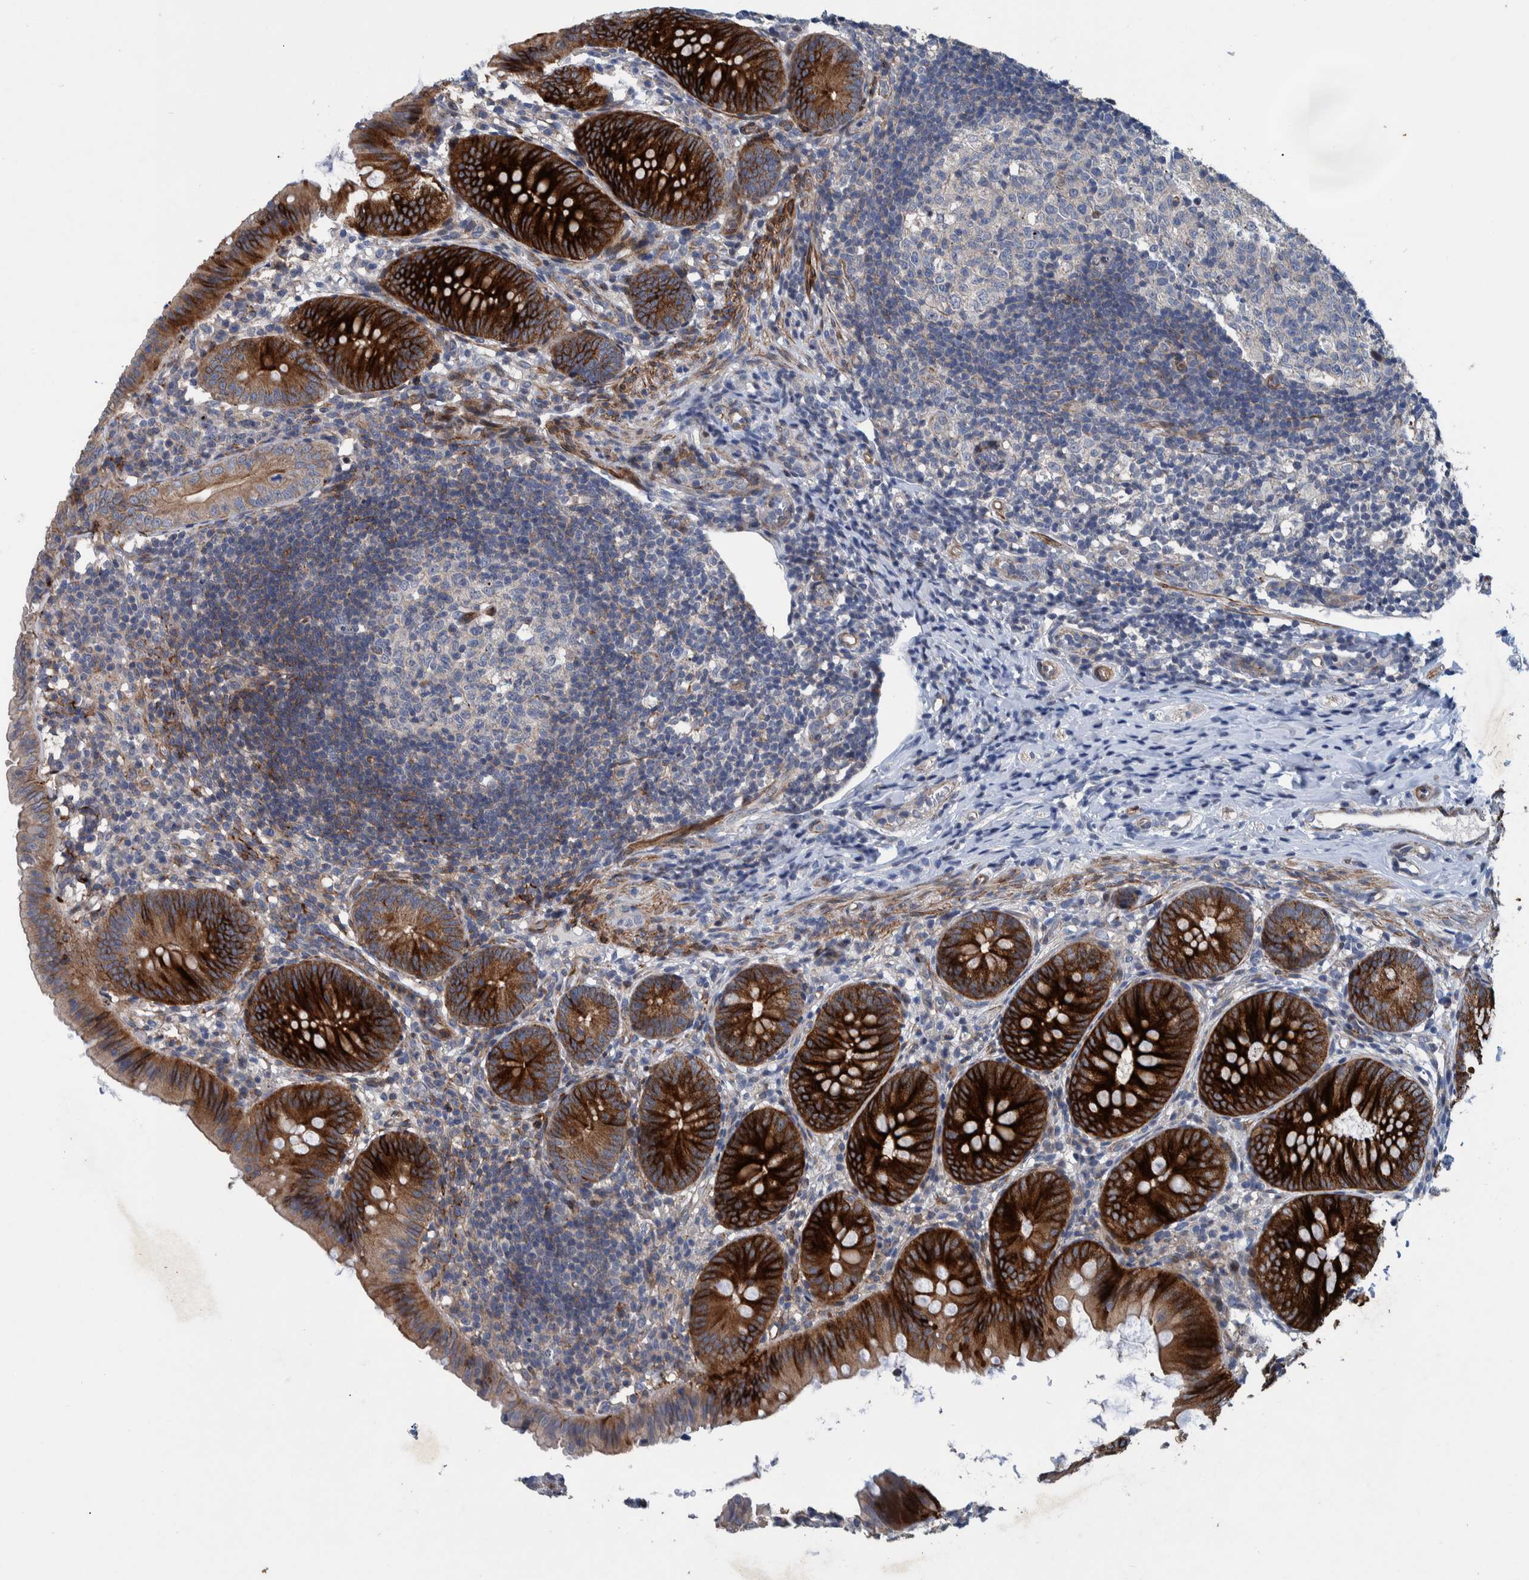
{"staining": {"intensity": "strong", "quantity": ">75%", "location": "cytoplasmic/membranous"}, "tissue": "appendix", "cell_type": "Glandular cells", "image_type": "normal", "snomed": [{"axis": "morphology", "description": "Normal tissue, NOS"}, {"axis": "topography", "description": "Appendix"}], "caption": "Strong cytoplasmic/membranous positivity is seen in about >75% of glandular cells in benign appendix.", "gene": "MKS1", "patient": {"sex": "male", "age": 1}}